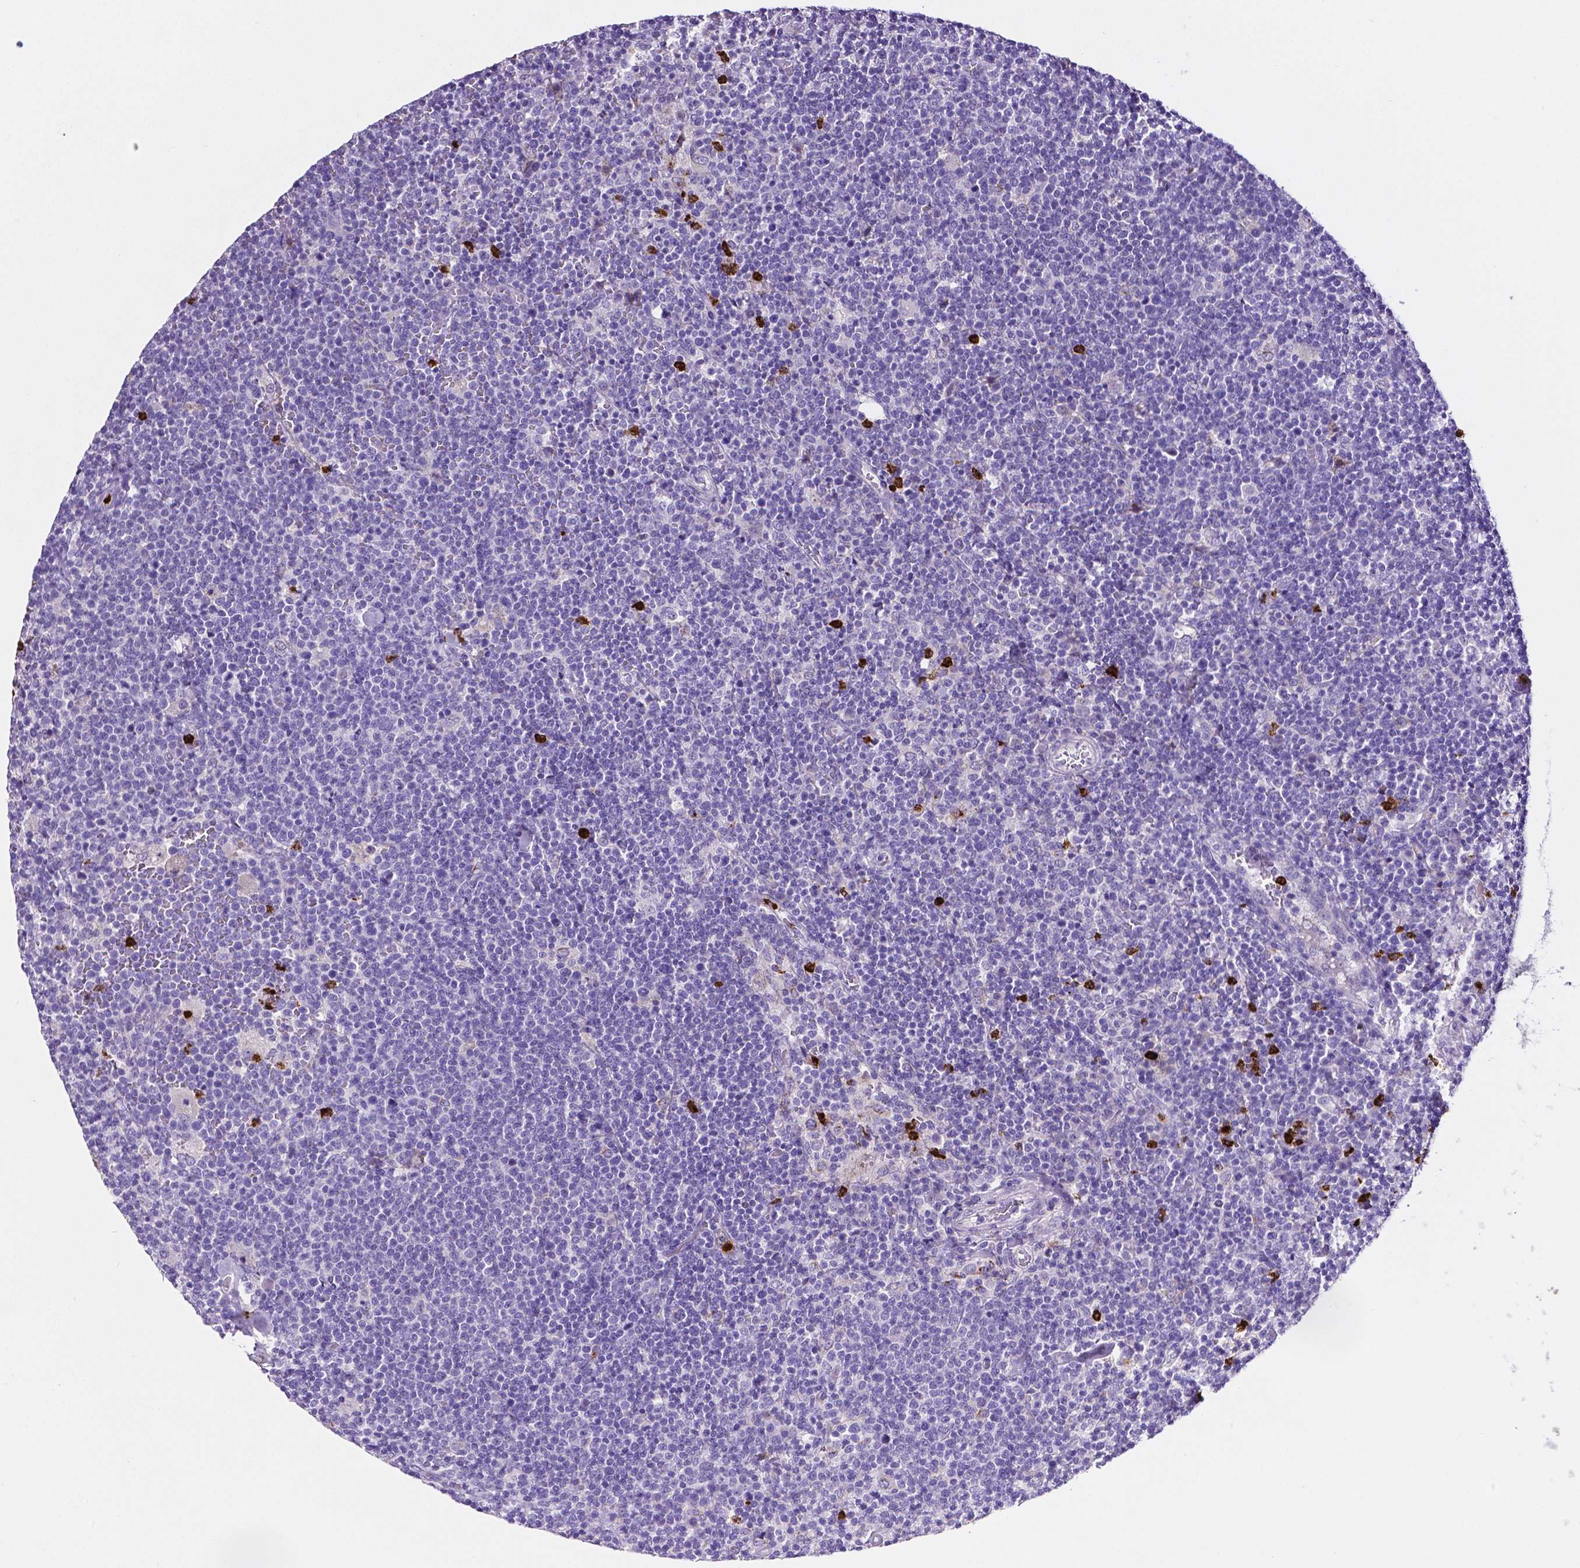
{"staining": {"intensity": "negative", "quantity": "none", "location": "none"}, "tissue": "lymphoma", "cell_type": "Tumor cells", "image_type": "cancer", "snomed": [{"axis": "morphology", "description": "Malignant lymphoma, non-Hodgkin's type, High grade"}, {"axis": "topography", "description": "Lymph node"}], "caption": "The micrograph displays no significant positivity in tumor cells of lymphoma.", "gene": "MMP9", "patient": {"sex": "male", "age": 61}}